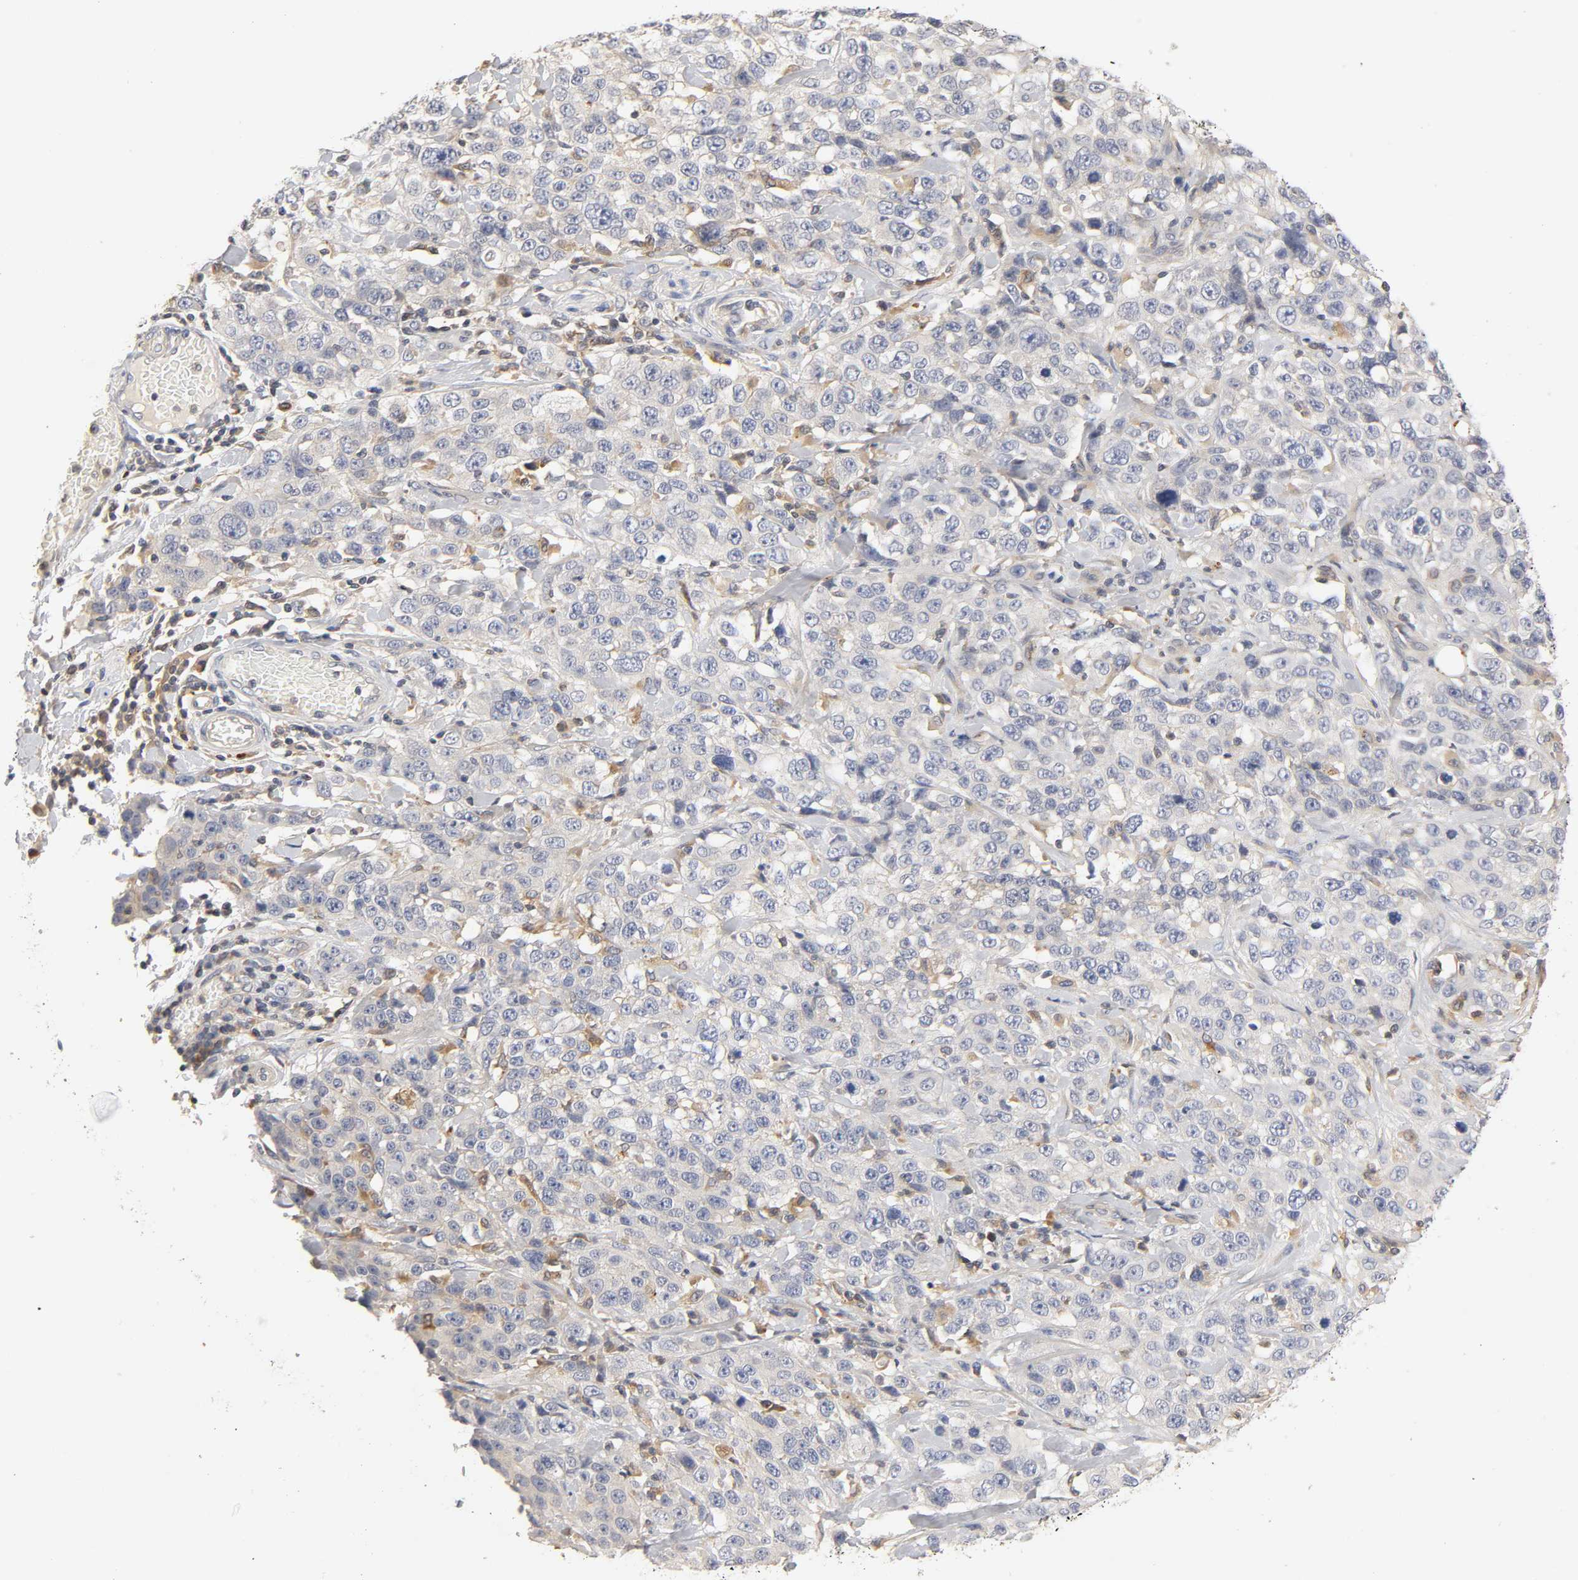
{"staining": {"intensity": "negative", "quantity": "none", "location": "none"}, "tissue": "stomach cancer", "cell_type": "Tumor cells", "image_type": "cancer", "snomed": [{"axis": "morphology", "description": "Normal tissue, NOS"}, {"axis": "morphology", "description": "Adenocarcinoma, NOS"}, {"axis": "topography", "description": "Stomach"}], "caption": "The IHC image has no significant staining in tumor cells of stomach adenocarcinoma tissue. (DAB immunohistochemistry (IHC) with hematoxylin counter stain).", "gene": "RHOA", "patient": {"sex": "male", "age": 48}}